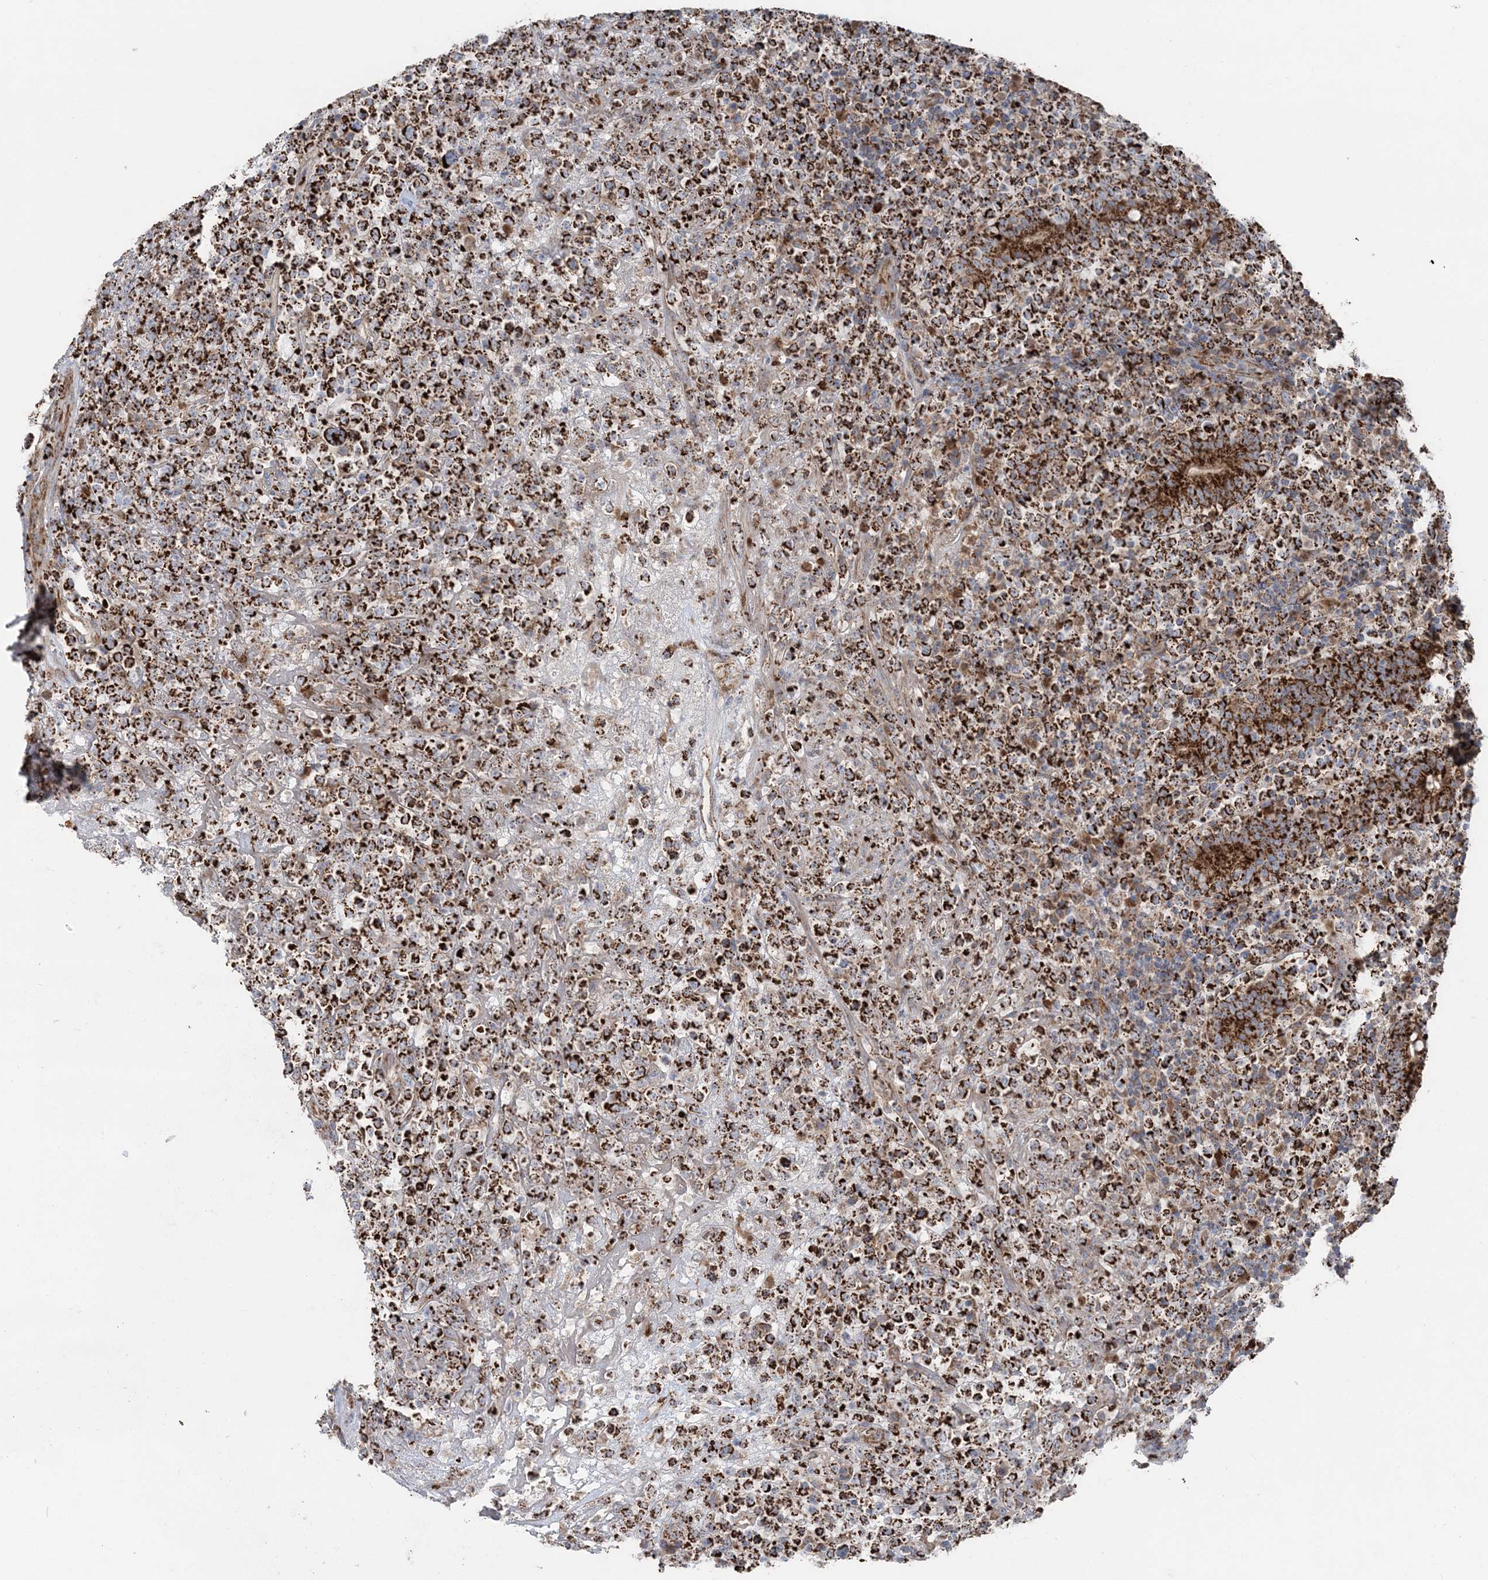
{"staining": {"intensity": "strong", "quantity": ">75%", "location": "cytoplasmic/membranous"}, "tissue": "lymphoma", "cell_type": "Tumor cells", "image_type": "cancer", "snomed": [{"axis": "morphology", "description": "Malignant lymphoma, non-Hodgkin's type, High grade"}, {"axis": "topography", "description": "Colon"}], "caption": "Lymphoma was stained to show a protein in brown. There is high levels of strong cytoplasmic/membranous staining in about >75% of tumor cells.", "gene": "LRPPRC", "patient": {"sex": "female", "age": 53}}